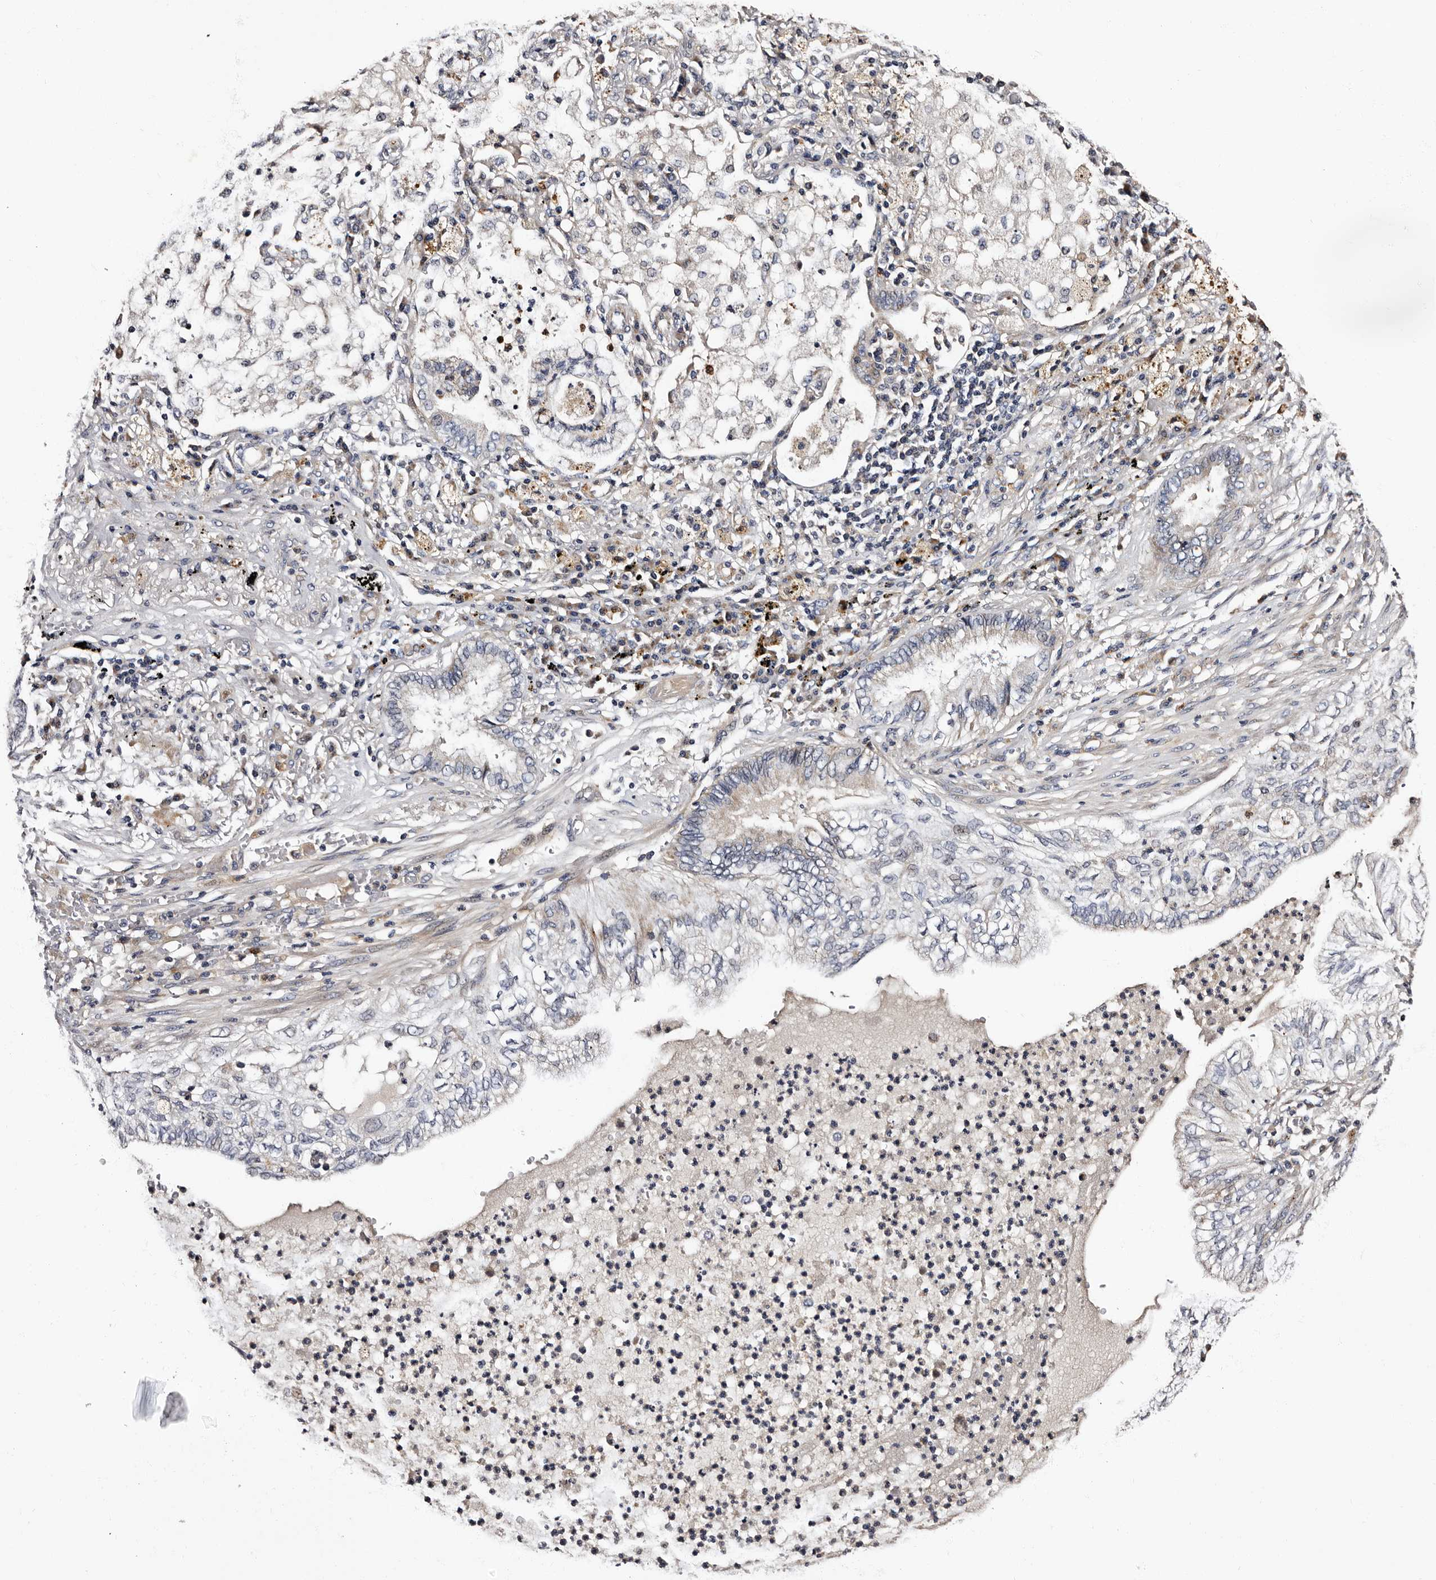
{"staining": {"intensity": "negative", "quantity": "none", "location": "none"}, "tissue": "lung cancer", "cell_type": "Tumor cells", "image_type": "cancer", "snomed": [{"axis": "morphology", "description": "Normal tissue, NOS"}, {"axis": "morphology", "description": "Adenocarcinoma, NOS"}, {"axis": "topography", "description": "Bronchus"}, {"axis": "topography", "description": "Lung"}], "caption": "A histopathology image of lung cancer (adenocarcinoma) stained for a protein demonstrates no brown staining in tumor cells.", "gene": "ADCK5", "patient": {"sex": "female", "age": 70}}